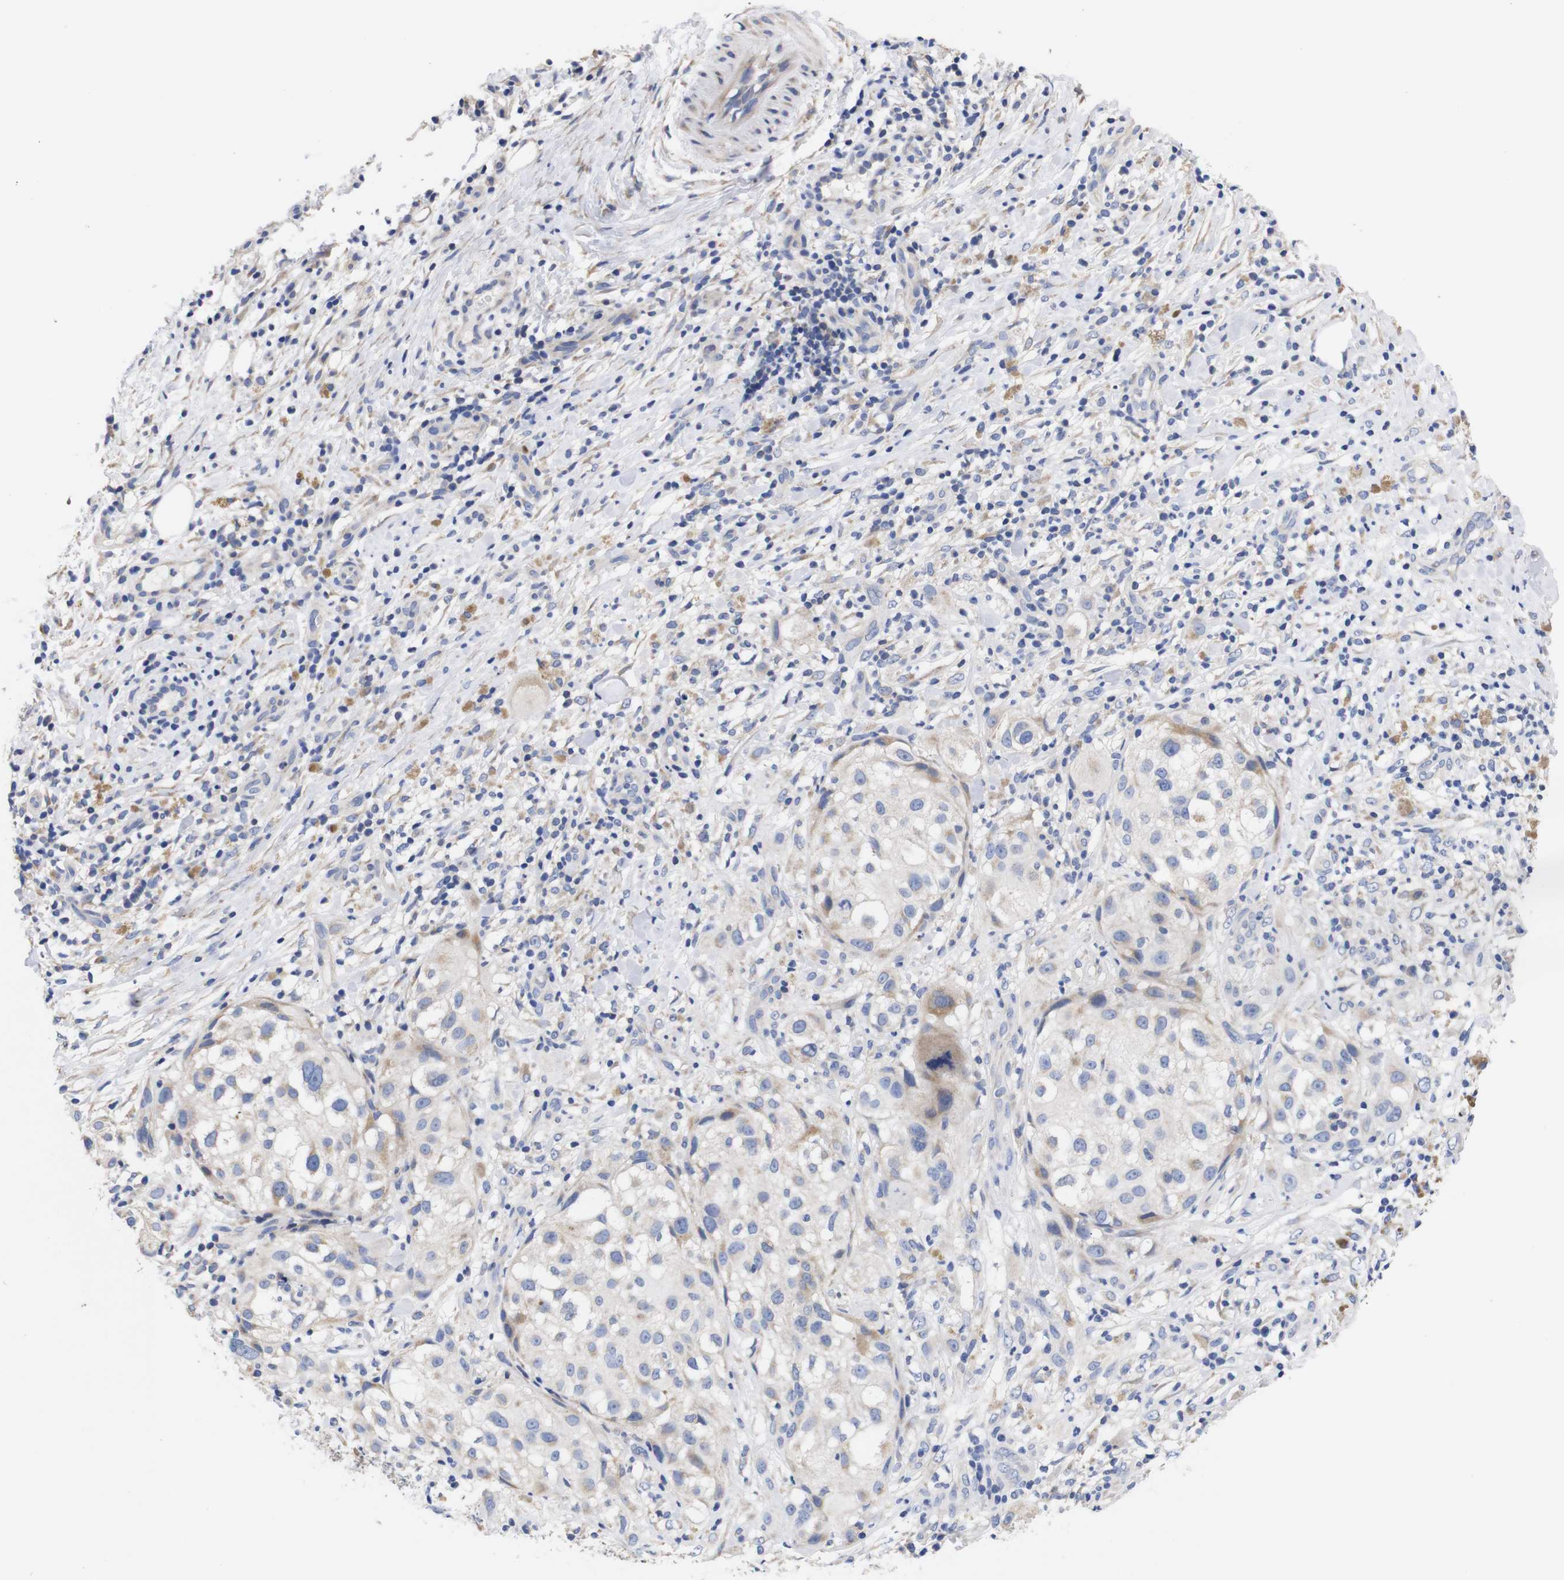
{"staining": {"intensity": "weak", "quantity": "<25%", "location": "cytoplasmic/membranous"}, "tissue": "melanoma", "cell_type": "Tumor cells", "image_type": "cancer", "snomed": [{"axis": "morphology", "description": "Necrosis, NOS"}, {"axis": "morphology", "description": "Malignant melanoma, NOS"}, {"axis": "topography", "description": "Skin"}], "caption": "Tumor cells show no significant staining in melanoma.", "gene": "OPN3", "patient": {"sex": "female", "age": 87}}